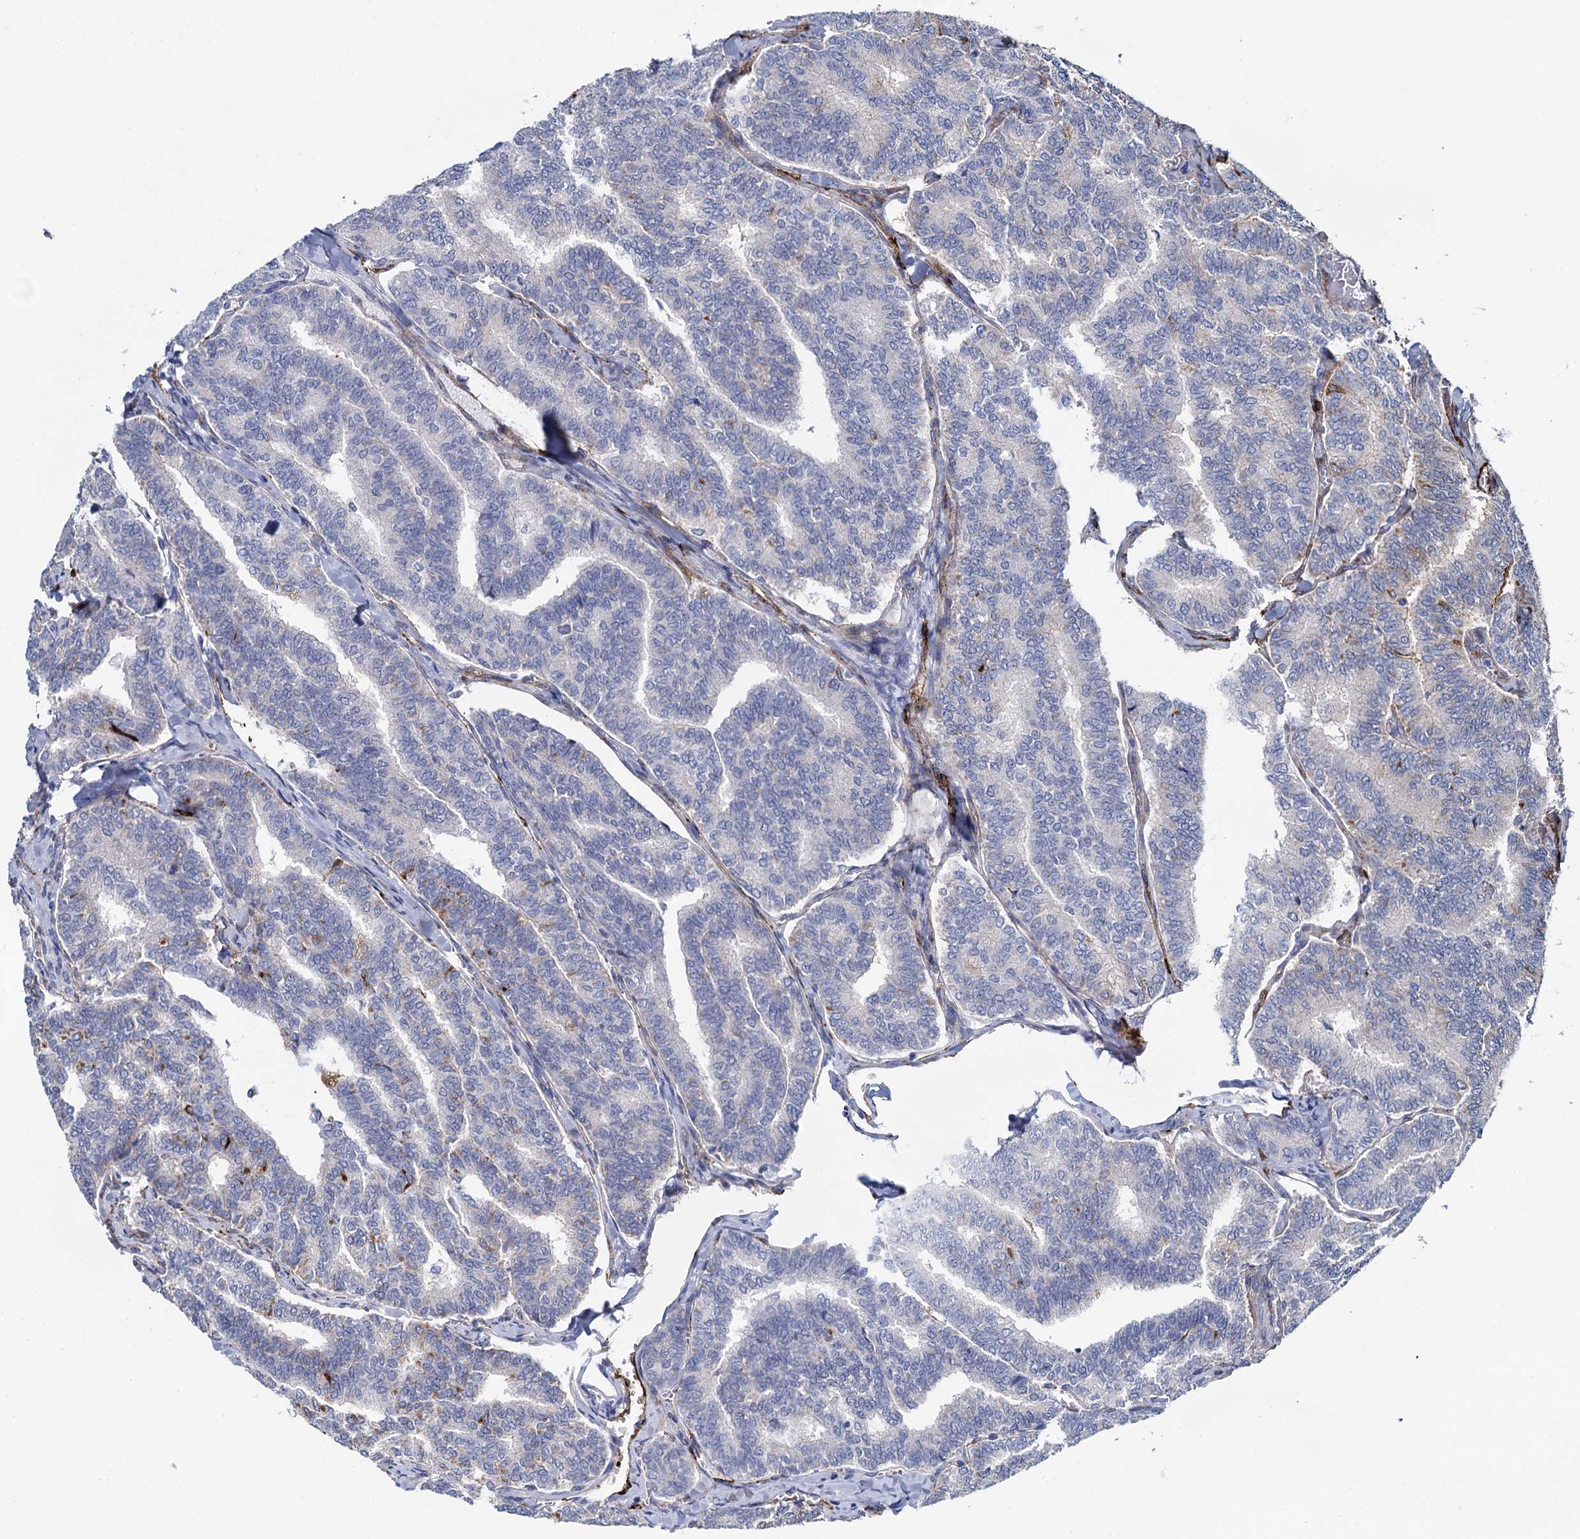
{"staining": {"intensity": "negative", "quantity": "none", "location": "none"}, "tissue": "thyroid cancer", "cell_type": "Tumor cells", "image_type": "cancer", "snomed": [{"axis": "morphology", "description": "Papillary adenocarcinoma, NOS"}, {"axis": "topography", "description": "Thyroid gland"}], "caption": "Tumor cells are negative for protein expression in human papillary adenocarcinoma (thyroid).", "gene": "SNCG", "patient": {"sex": "female", "age": 35}}